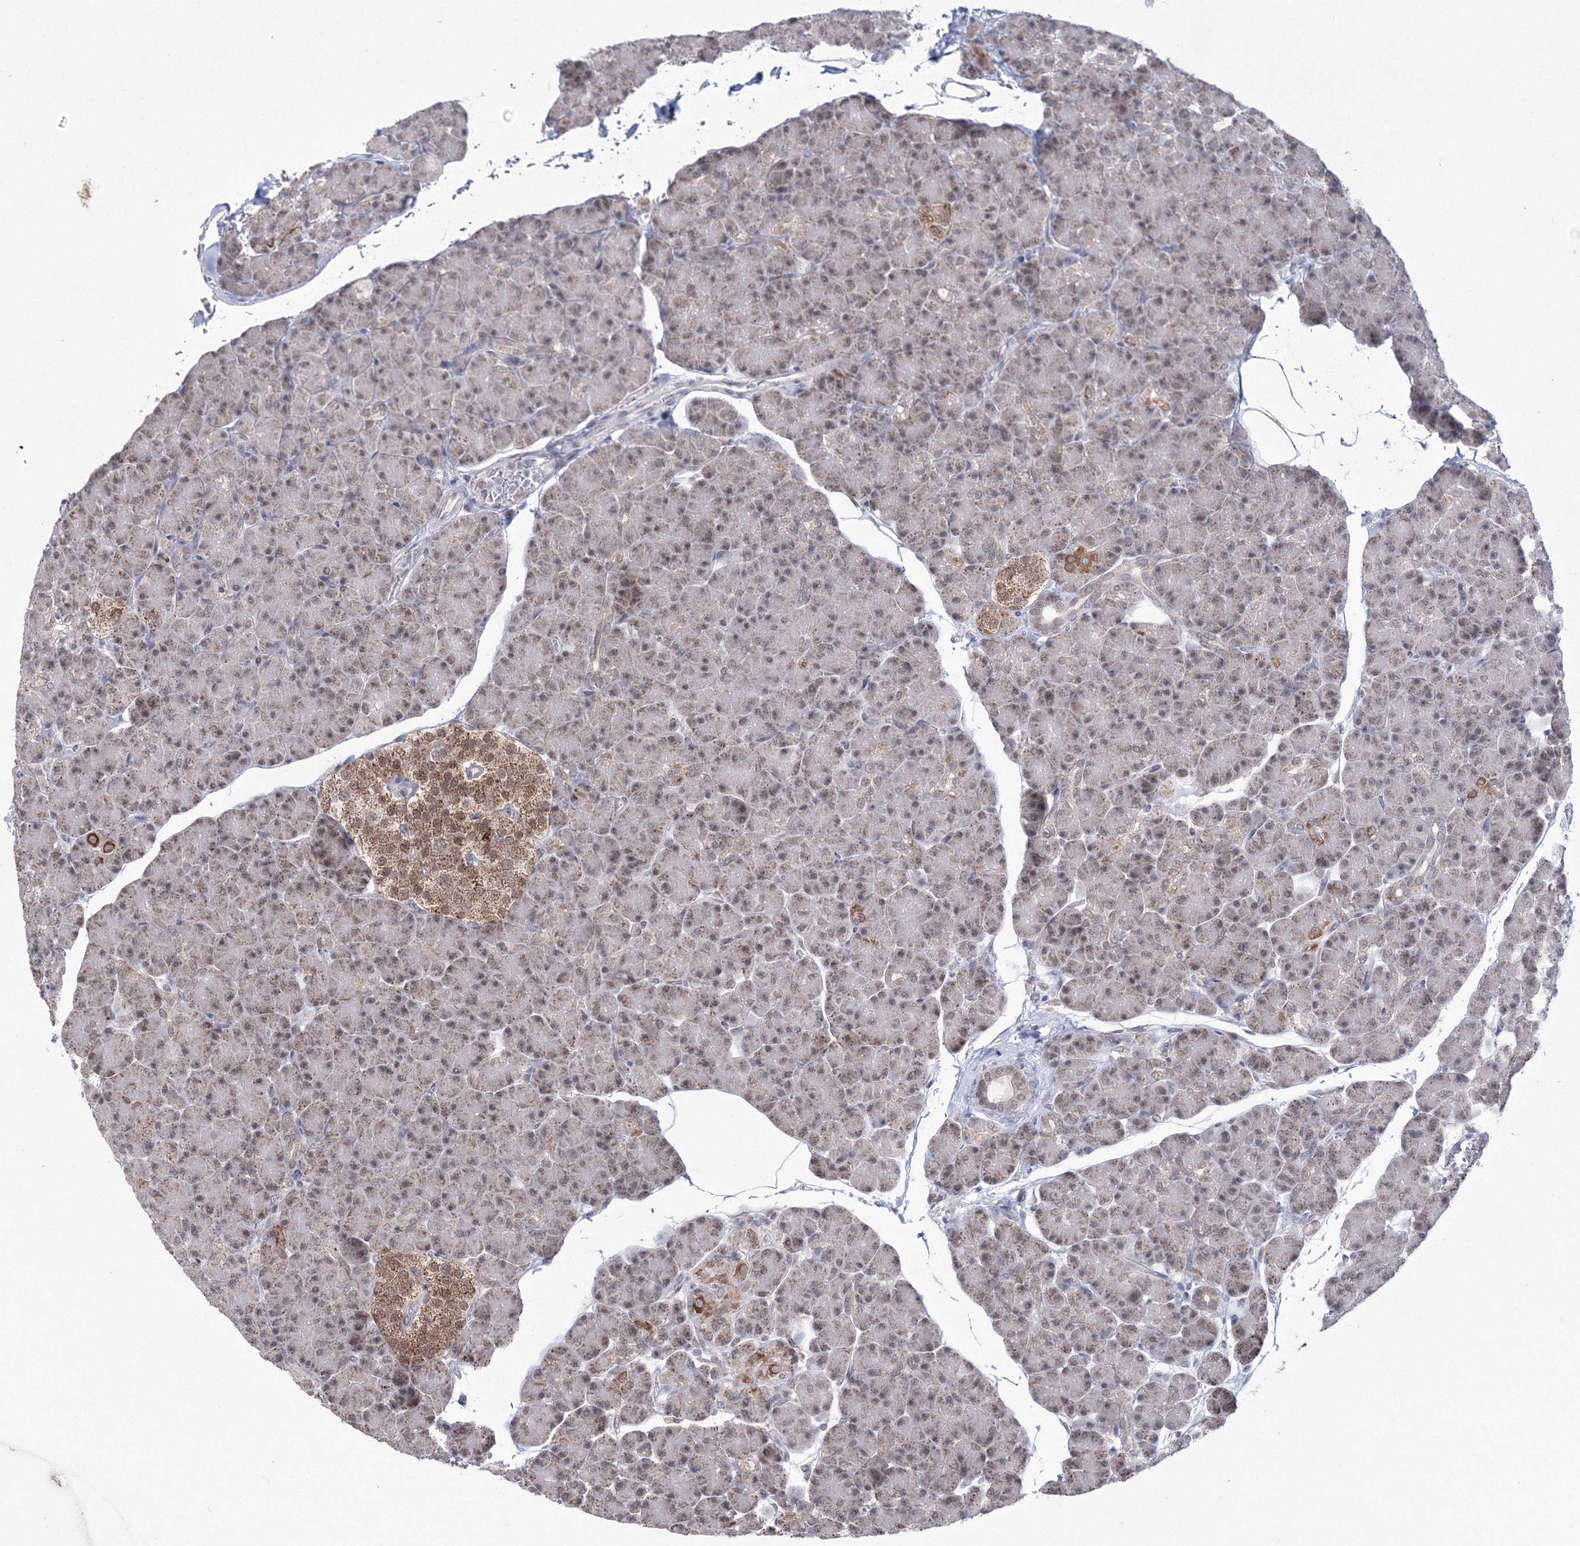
{"staining": {"intensity": "weak", "quantity": ">75%", "location": "cytoplasmic/membranous,nuclear"}, "tissue": "pancreas", "cell_type": "Exocrine glandular cells", "image_type": "normal", "snomed": [{"axis": "morphology", "description": "Normal tissue, NOS"}, {"axis": "topography", "description": "Pancreas"}], "caption": "Pancreas was stained to show a protein in brown. There is low levels of weak cytoplasmic/membranous,nuclear staining in approximately >75% of exocrine glandular cells.", "gene": "GRSF1", "patient": {"sex": "female", "age": 43}}